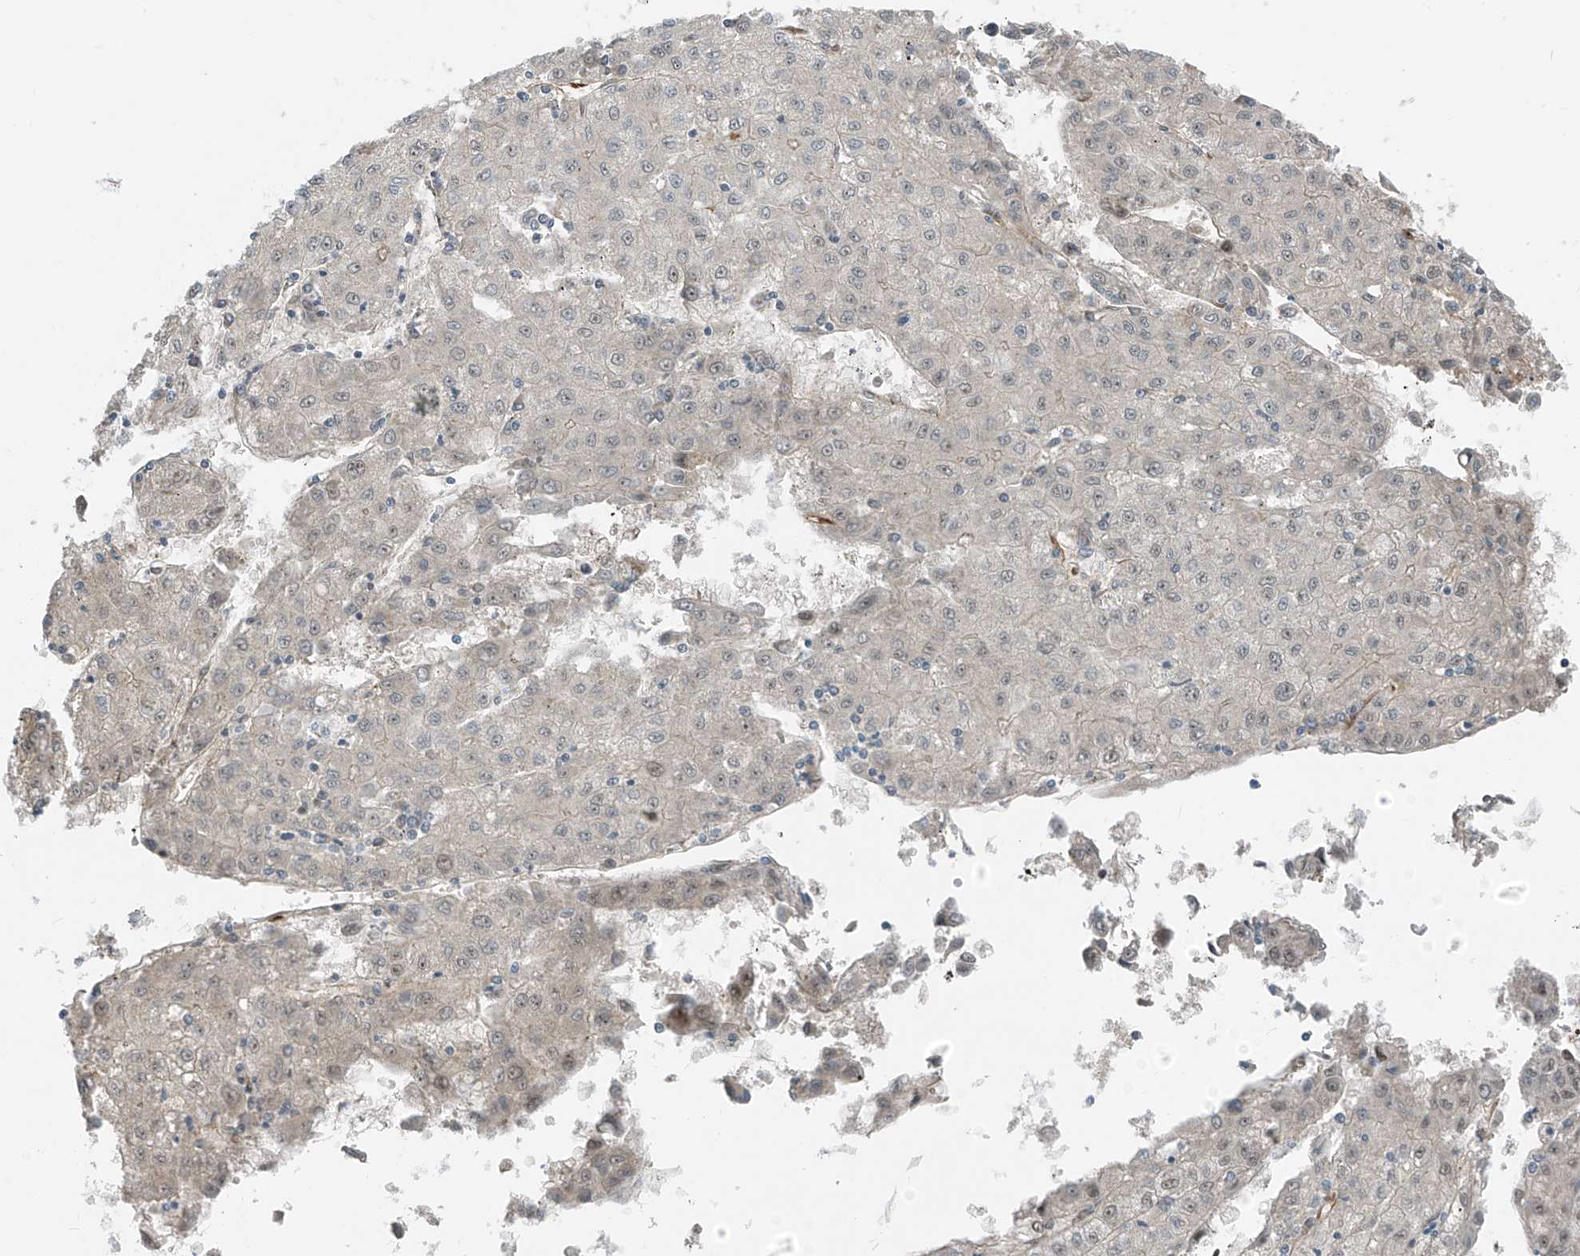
{"staining": {"intensity": "negative", "quantity": "none", "location": "none"}, "tissue": "liver cancer", "cell_type": "Tumor cells", "image_type": "cancer", "snomed": [{"axis": "morphology", "description": "Carcinoma, Hepatocellular, NOS"}, {"axis": "topography", "description": "Liver"}], "caption": "Histopathology image shows no significant protein expression in tumor cells of hepatocellular carcinoma (liver). The staining is performed using DAB brown chromogen with nuclei counter-stained in using hematoxylin.", "gene": "RBP7", "patient": {"sex": "male", "age": 72}}